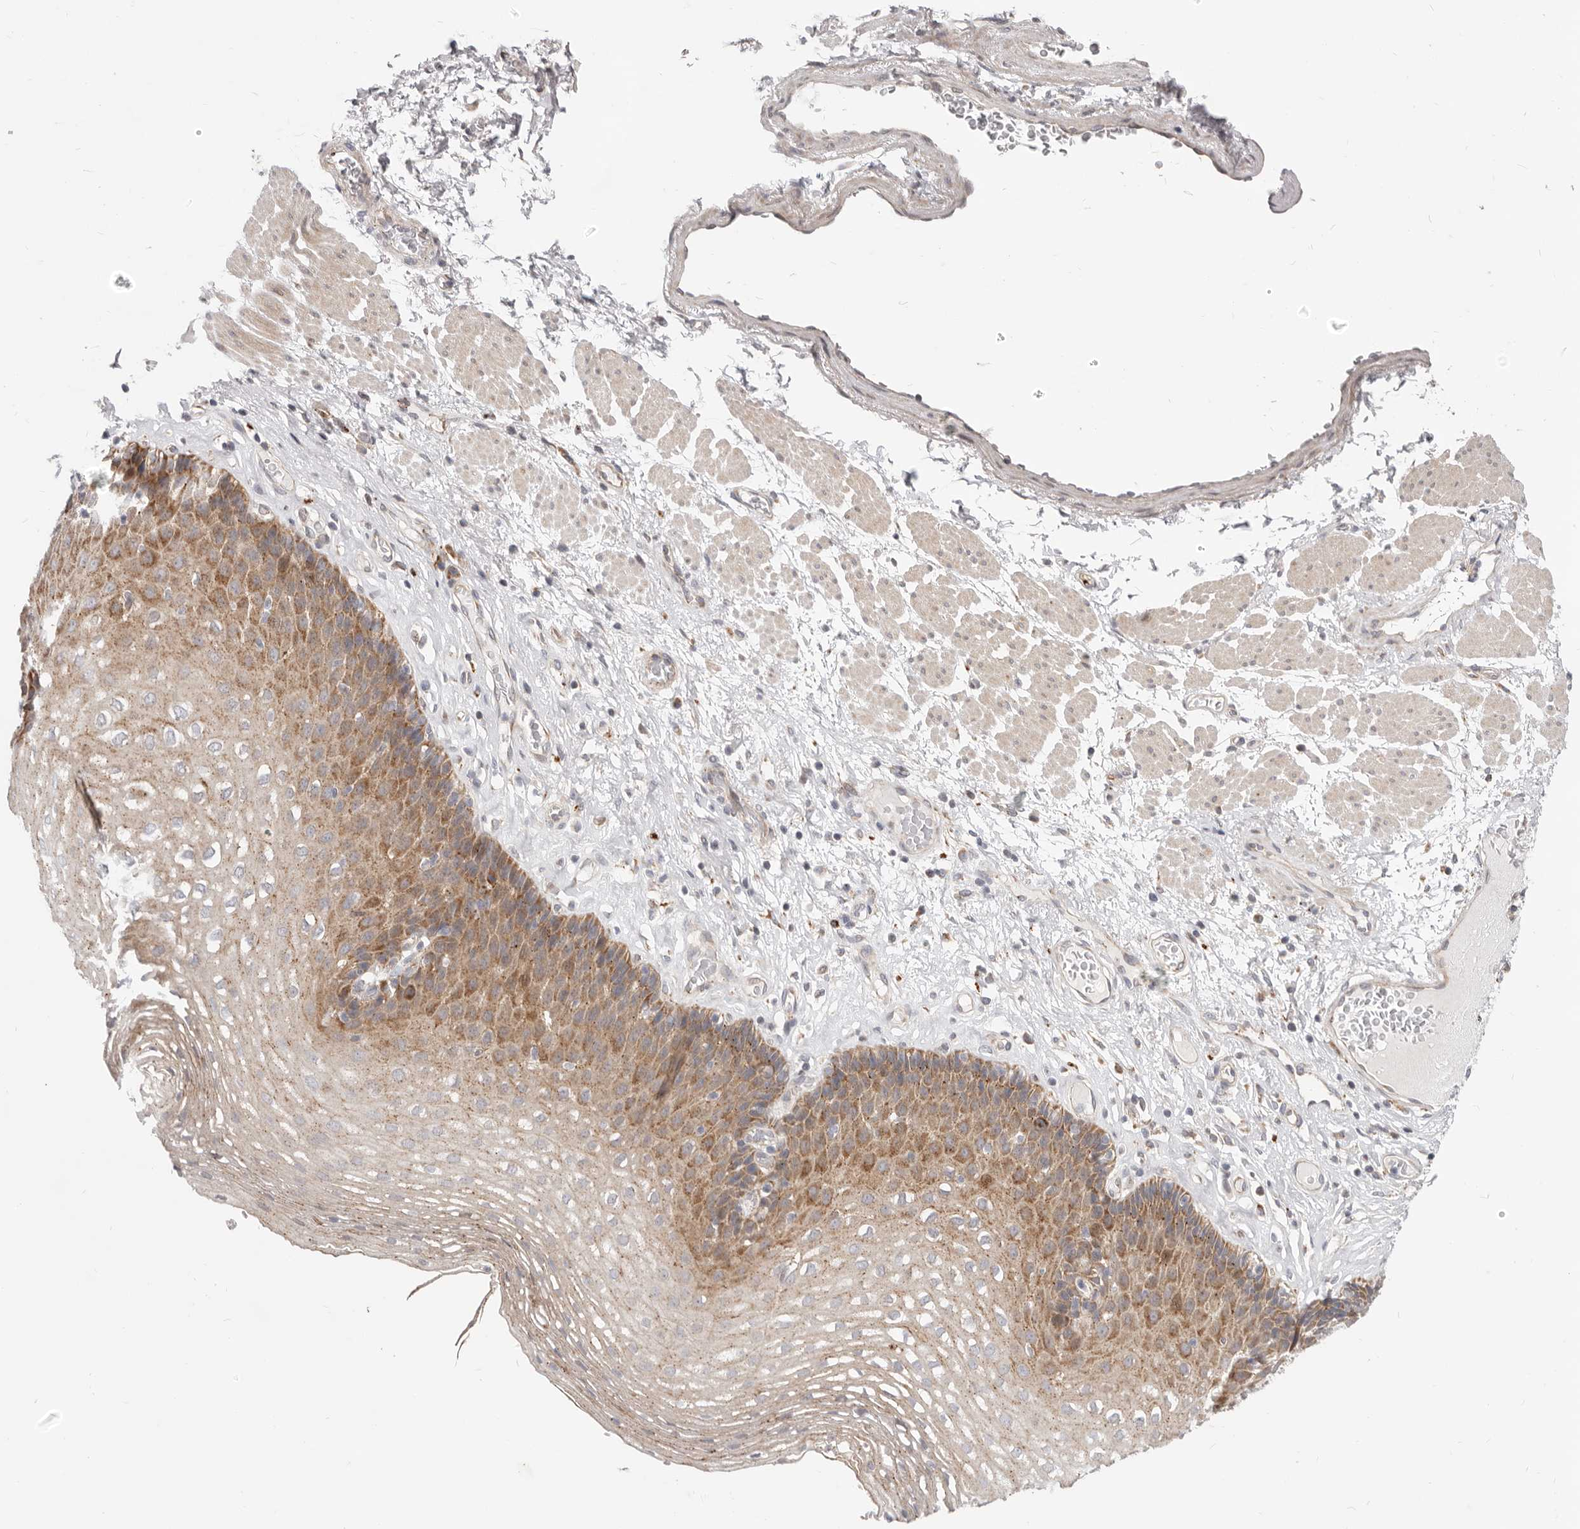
{"staining": {"intensity": "moderate", "quantity": "25%-75%", "location": "cytoplasmic/membranous"}, "tissue": "esophagus", "cell_type": "Squamous epithelial cells", "image_type": "normal", "snomed": [{"axis": "morphology", "description": "Normal tissue, NOS"}, {"axis": "topography", "description": "Esophagus"}], "caption": "Immunohistochemical staining of normal esophagus displays moderate cytoplasmic/membranous protein positivity in approximately 25%-75% of squamous epithelial cells.", "gene": "TOR3A", "patient": {"sex": "female", "age": 66}}